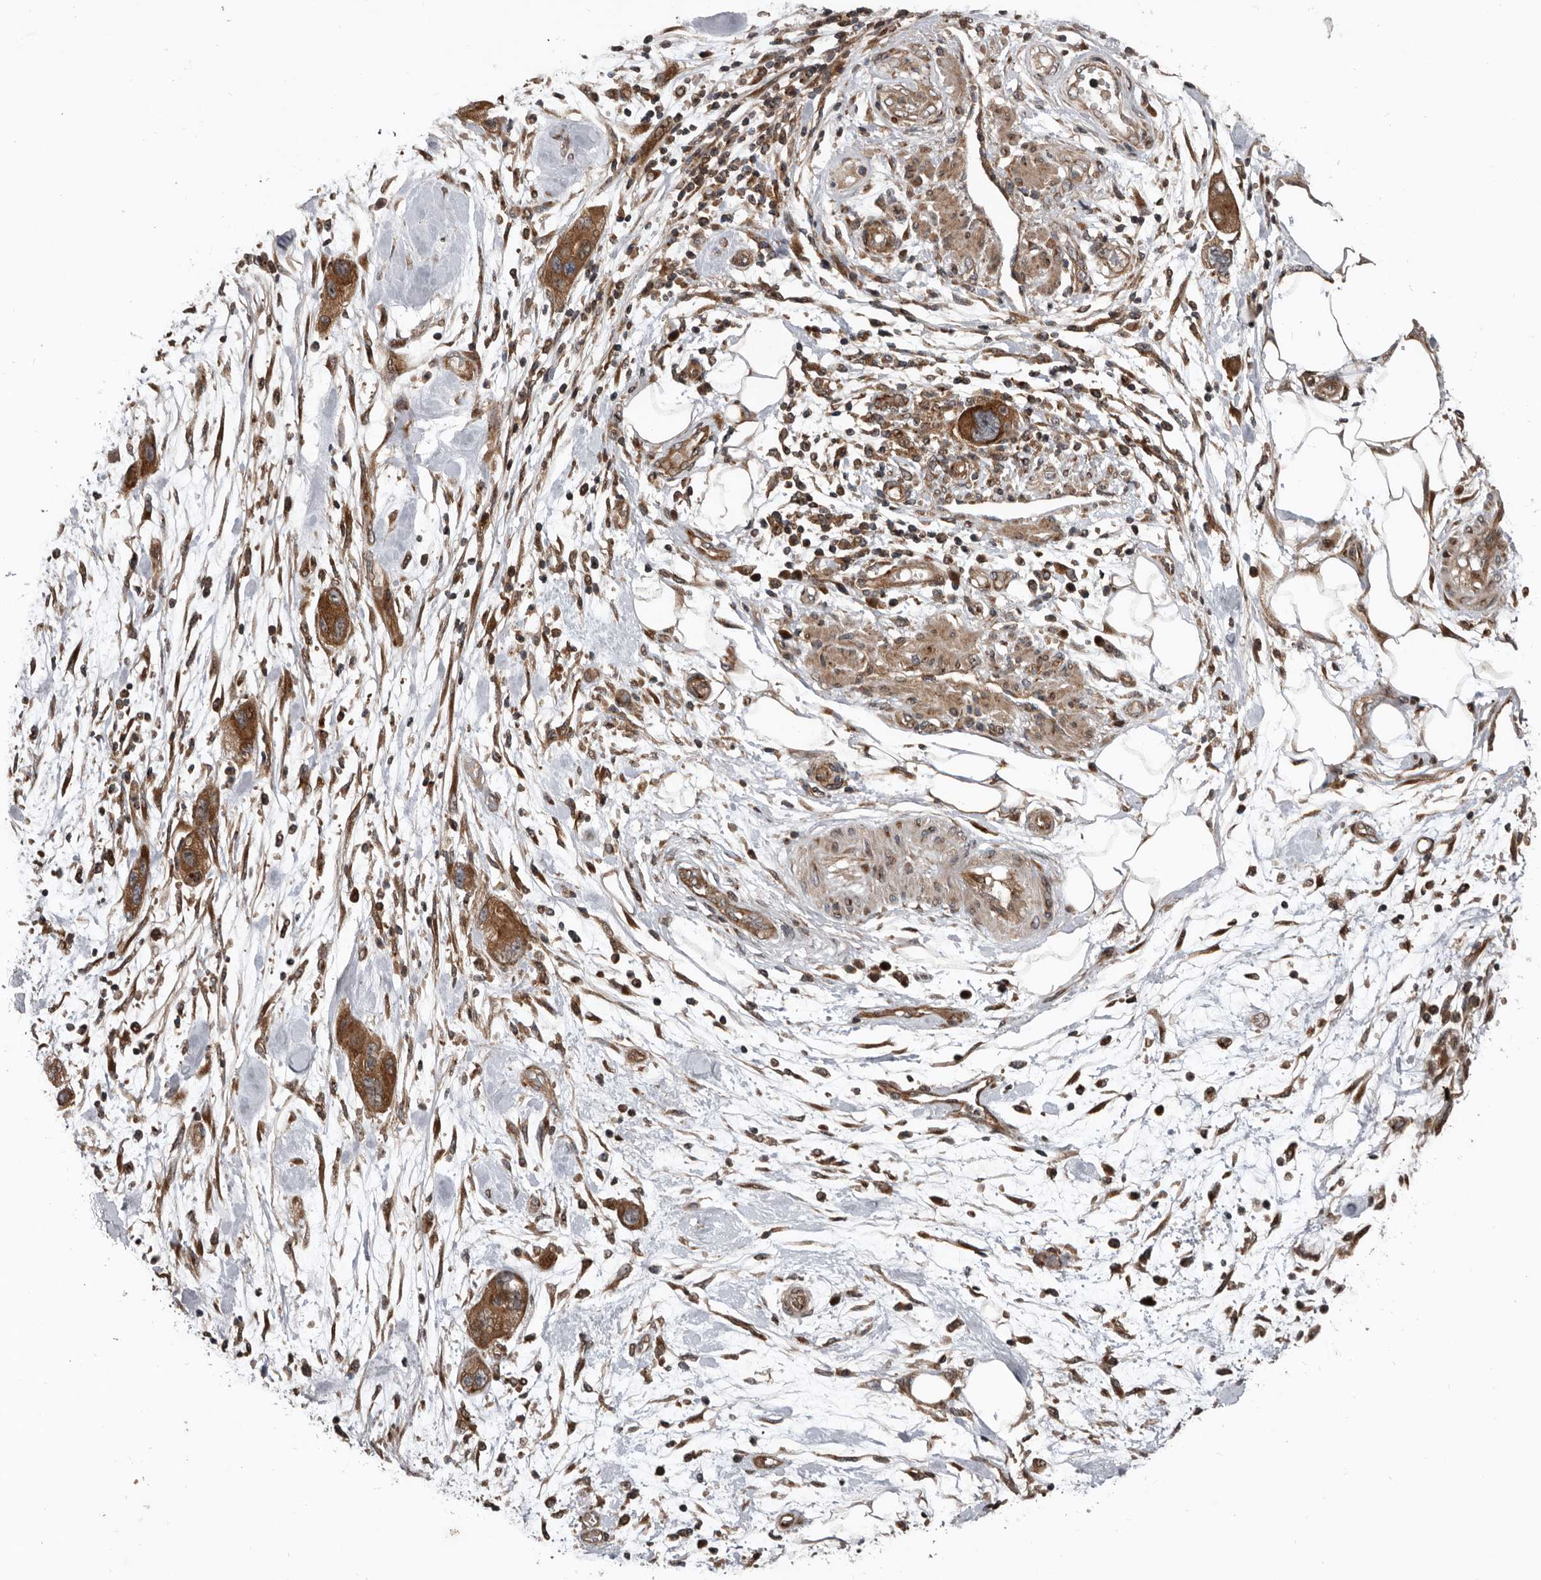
{"staining": {"intensity": "moderate", "quantity": ">75%", "location": "cytoplasmic/membranous"}, "tissue": "pancreatic cancer", "cell_type": "Tumor cells", "image_type": "cancer", "snomed": [{"axis": "morphology", "description": "Normal tissue, NOS"}, {"axis": "morphology", "description": "Adenocarcinoma, NOS"}, {"axis": "topography", "description": "Pancreas"}], "caption": "Pancreatic adenocarcinoma stained for a protein (brown) exhibits moderate cytoplasmic/membranous positive expression in approximately >75% of tumor cells.", "gene": "CCDC190", "patient": {"sex": "female", "age": 71}}